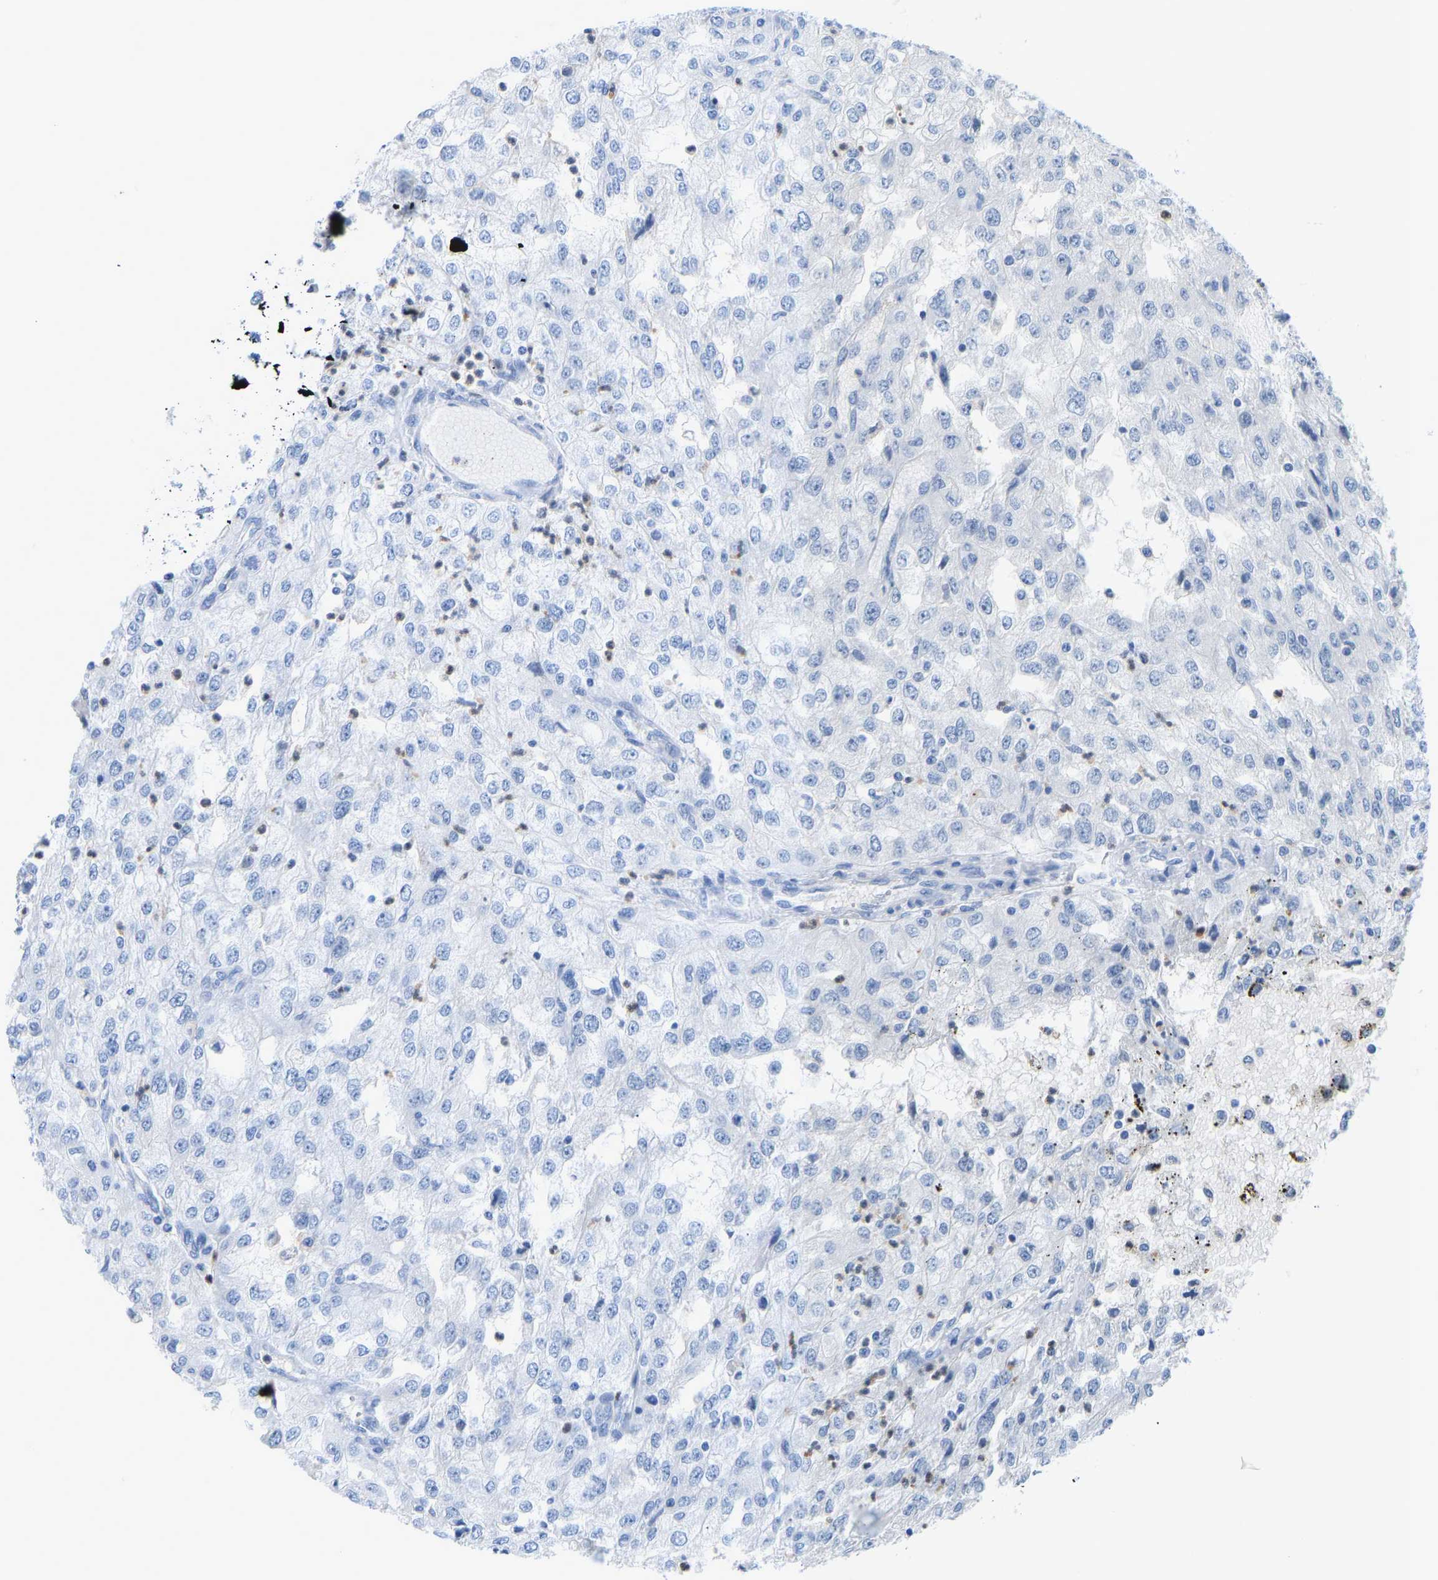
{"staining": {"intensity": "negative", "quantity": "none", "location": "none"}, "tissue": "renal cancer", "cell_type": "Tumor cells", "image_type": "cancer", "snomed": [{"axis": "morphology", "description": "Adenocarcinoma, NOS"}, {"axis": "topography", "description": "Kidney"}], "caption": "Human adenocarcinoma (renal) stained for a protein using IHC exhibits no expression in tumor cells.", "gene": "TXNDC2", "patient": {"sex": "female", "age": 54}}